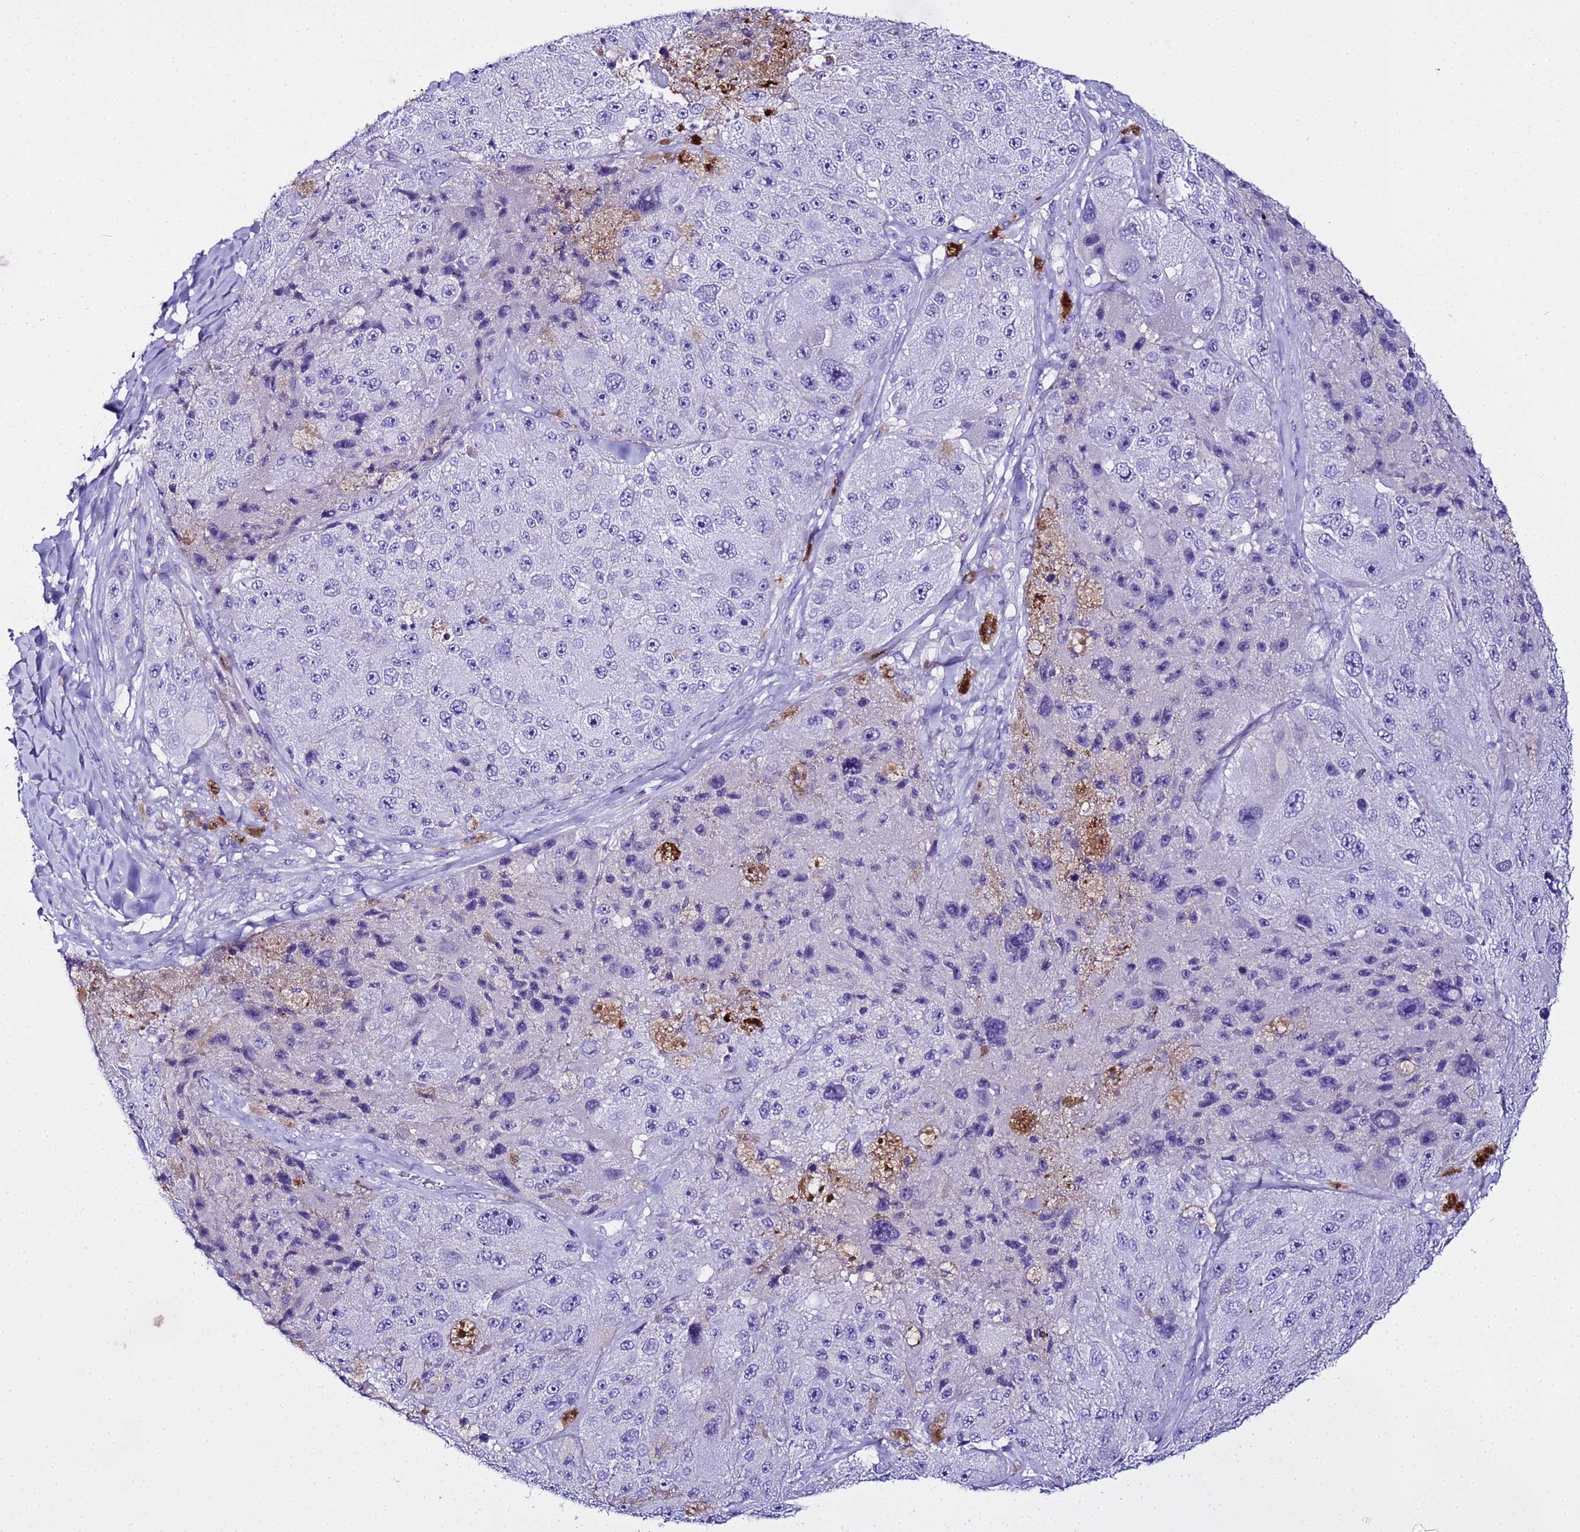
{"staining": {"intensity": "negative", "quantity": "none", "location": "none"}, "tissue": "melanoma", "cell_type": "Tumor cells", "image_type": "cancer", "snomed": [{"axis": "morphology", "description": "Malignant melanoma, Metastatic site"}, {"axis": "topography", "description": "Lymph node"}], "caption": "IHC micrograph of neoplastic tissue: malignant melanoma (metastatic site) stained with DAB (3,3'-diaminobenzidine) shows no significant protein positivity in tumor cells.", "gene": "CFHR2", "patient": {"sex": "male", "age": 62}}